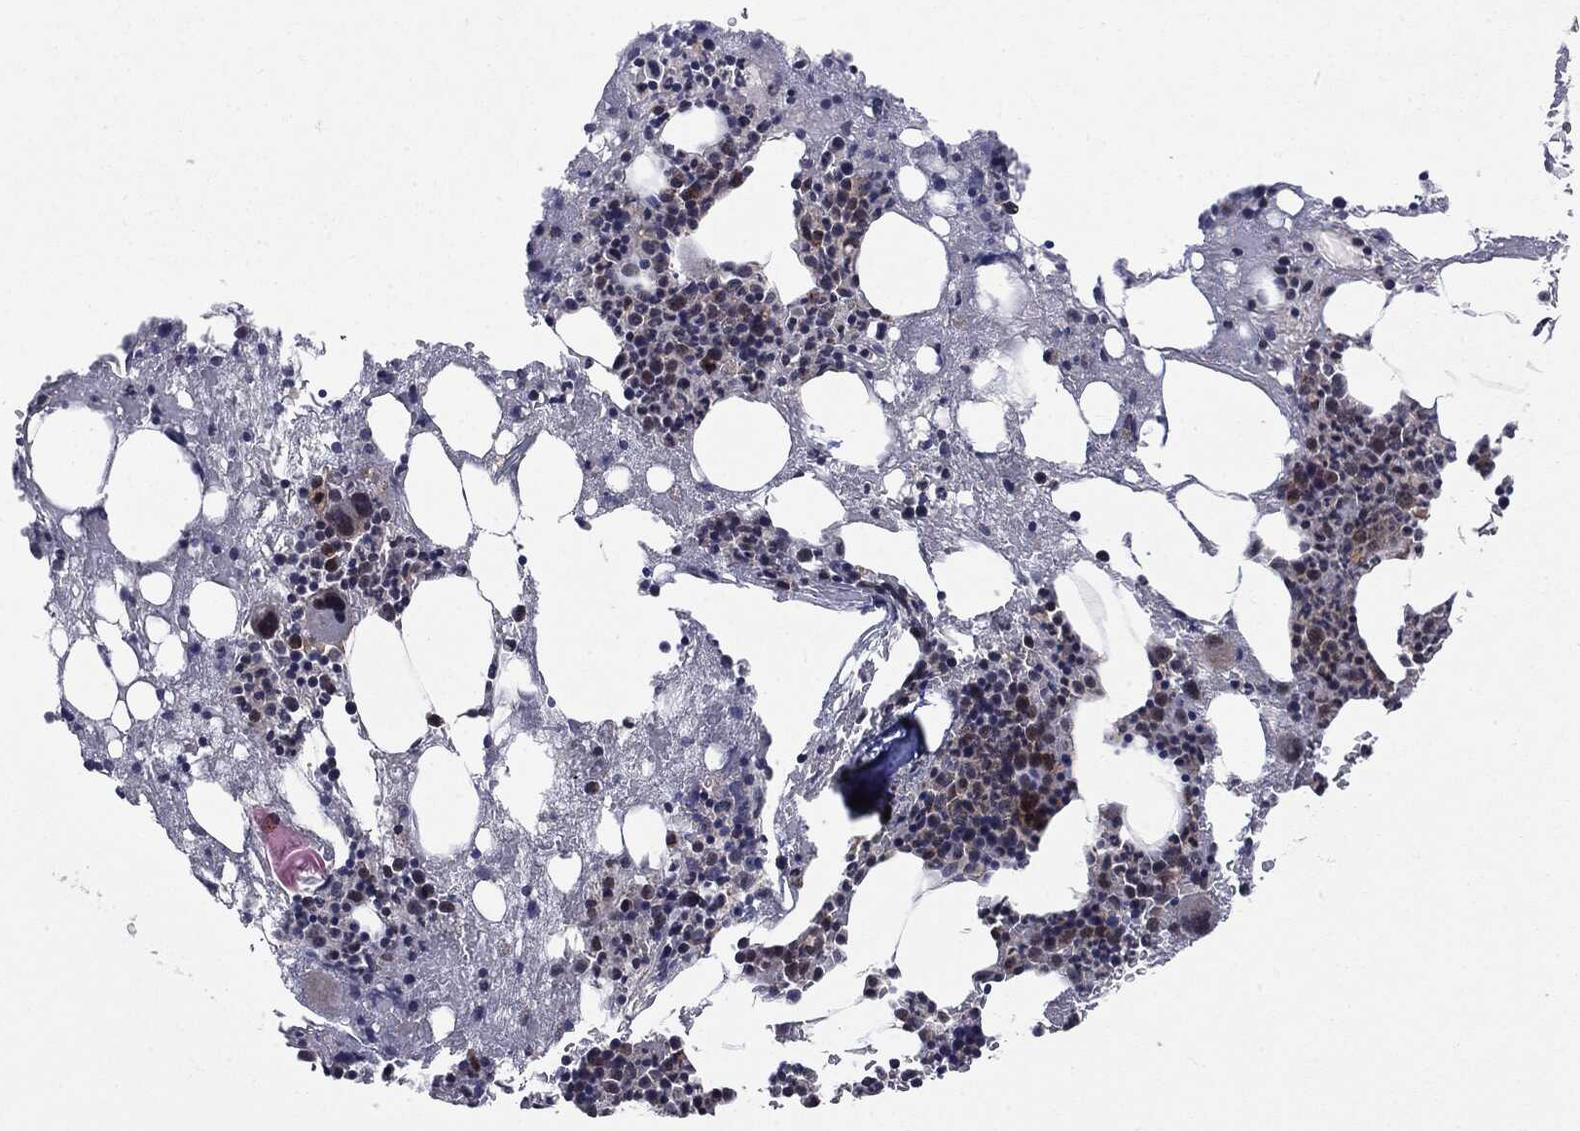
{"staining": {"intensity": "moderate", "quantity": "<25%", "location": "cytoplasmic/membranous,nuclear"}, "tissue": "bone marrow", "cell_type": "Hematopoietic cells", "image_type": "normal", "snomed": [{"axis": "morphology", "description": "Normal tissue, NOS"}, {"axis": "topography", "description": "Bone marrow"}], "caption": "Bone marrow stained for a protein displays moderate cytoplasmic/membranous,nuclear positivity in hematopoietic cells. (Stains: DAB in brown, nuclei in blue, Microscopy: brightfield microscopy at high magnification).", "gene": "PTPA", "patient": {"sex": "female", "age": 54}}